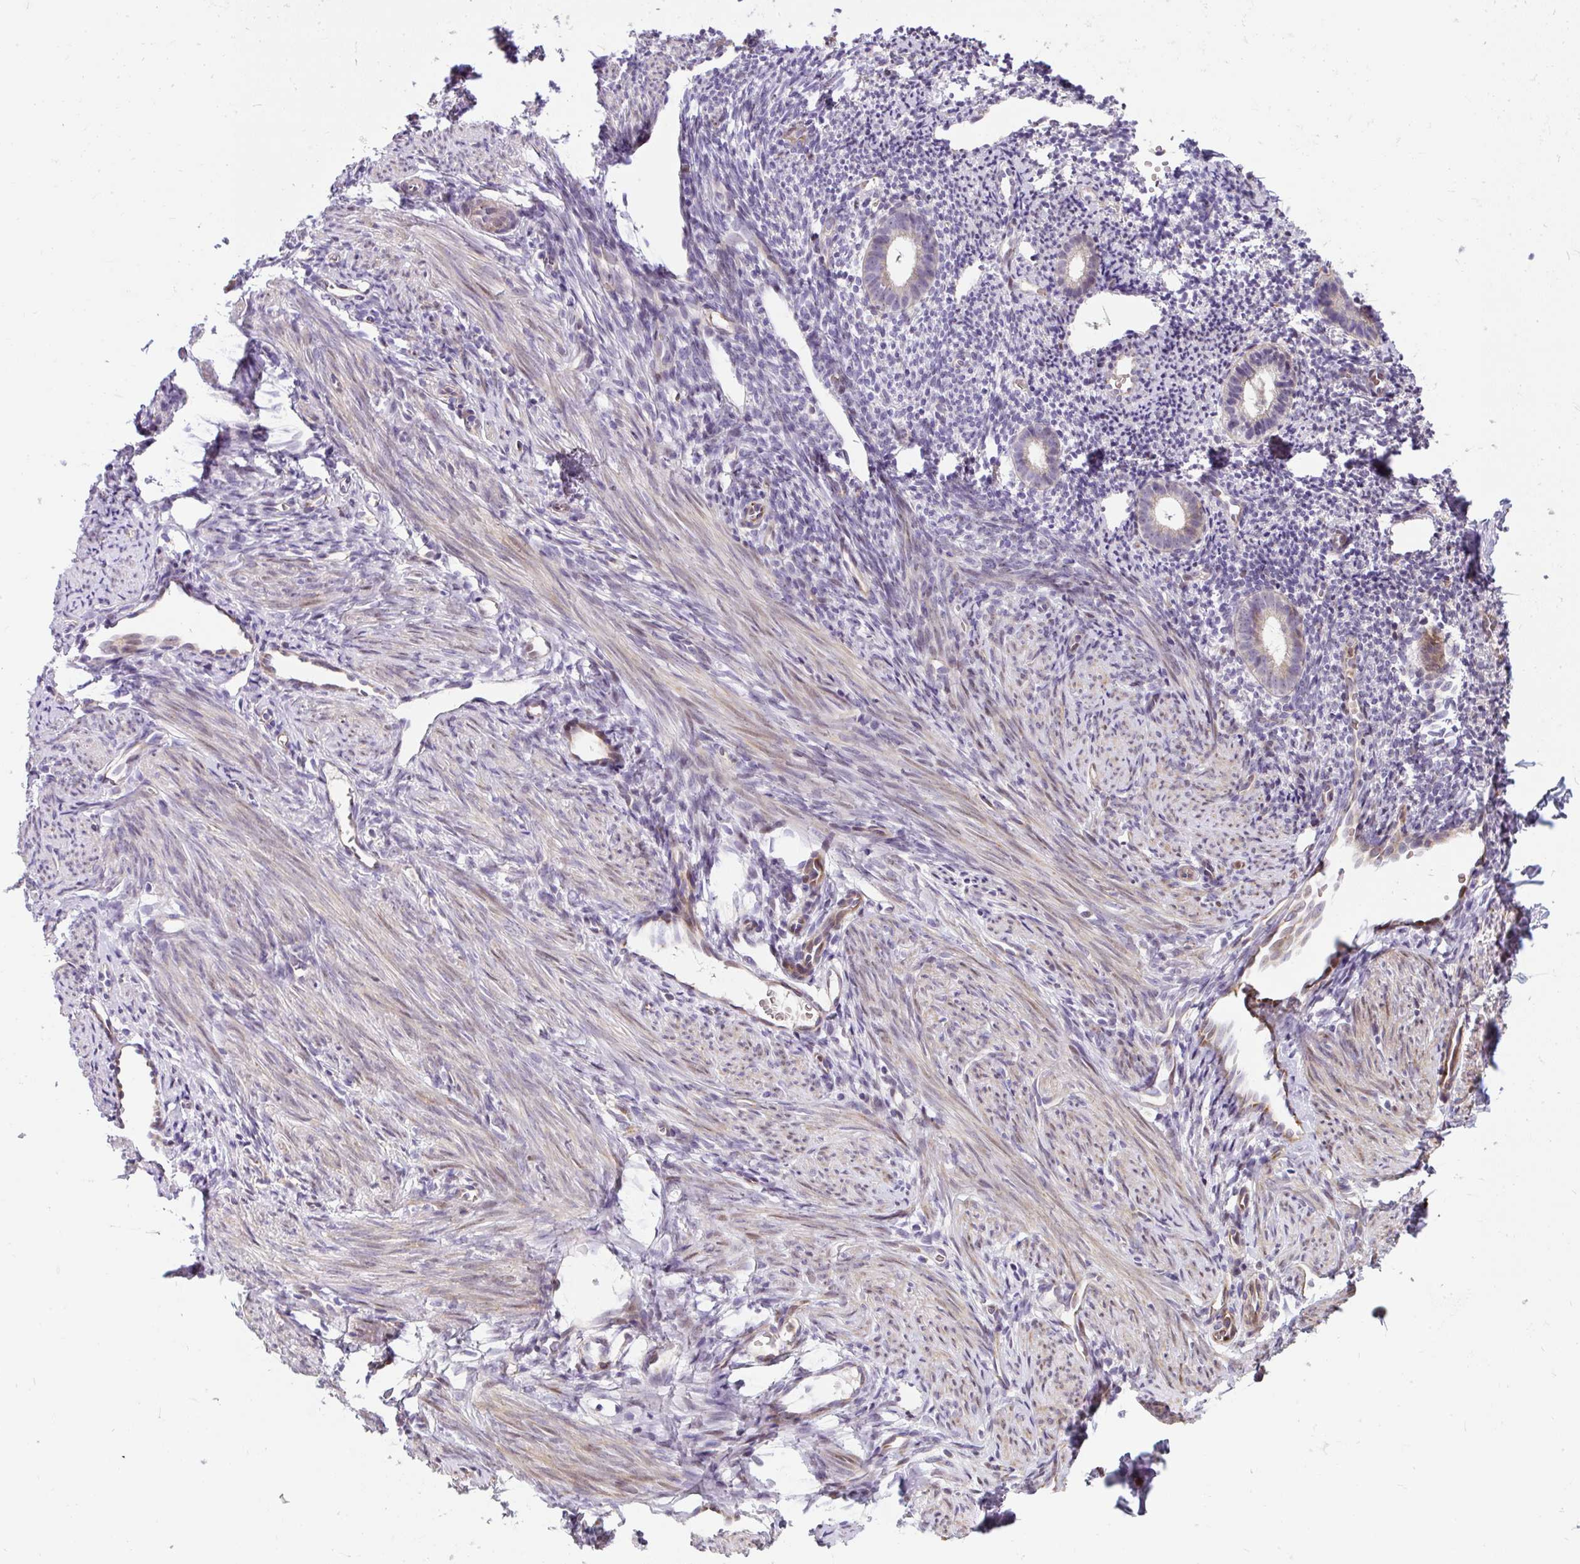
{"staining": {"intensity": "negative", "quantity": "none", "location": "none"}, "tissue": "endometrium", "cell_type": "Cells in endometrial stroma", "image_type": "normal", "snomed": [{"axis": "morphology", "description": "Normal tissue, NOS"}, {"axis": "topography", "description": "Endometrium"}], "caption": "Image shows no protein expression in cells in endometrial stroma of benign endometrium. (DAB (3,3'-diaminobenzidine) immunohistochemistry (IHC) with hematoxylin counter stain).", "gene": "PUS7L", "patient": {"sex": "female", "age": 39}}